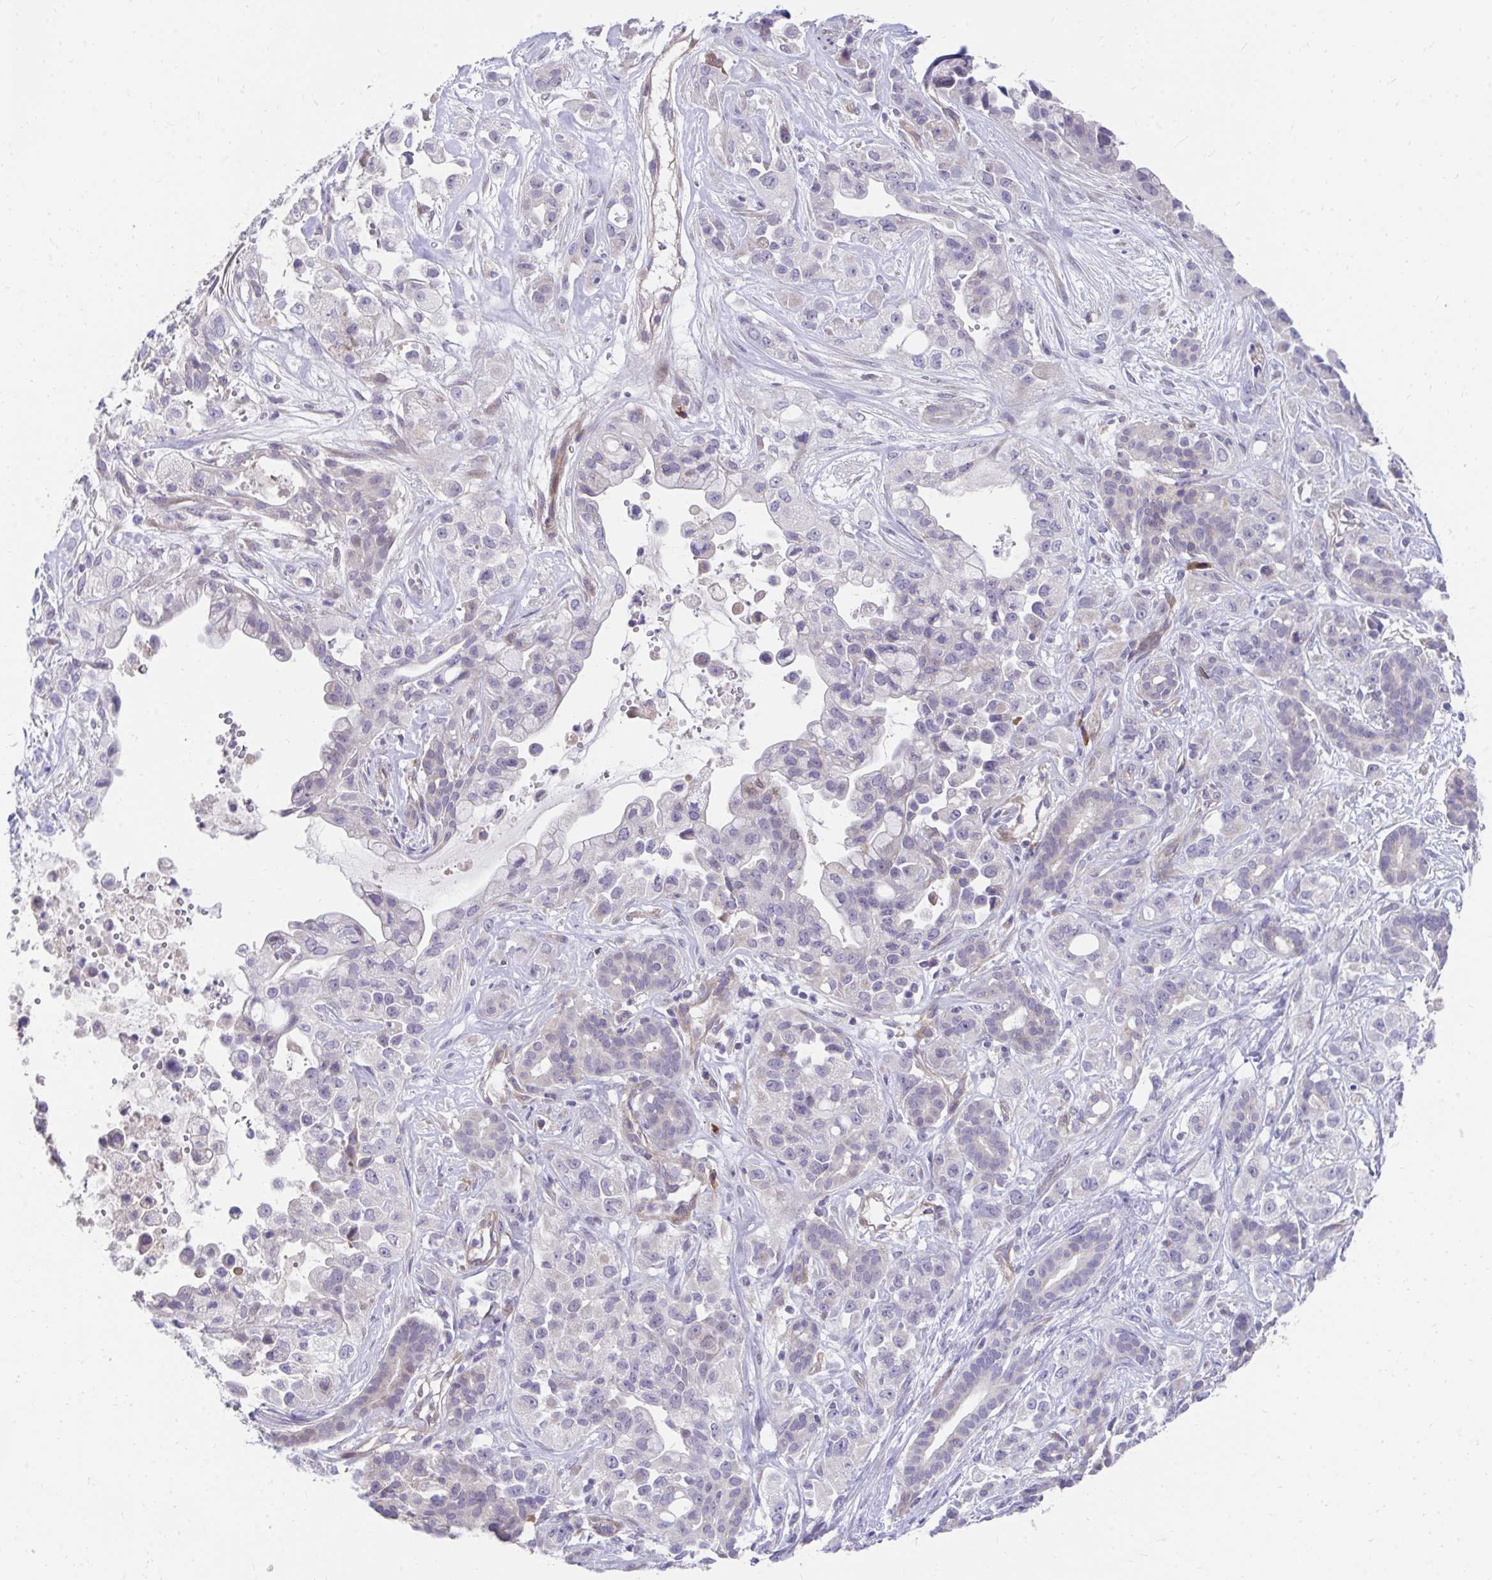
{"staining": {"intensity": "negative", "quantity": "none", "location": "none"}, "tissue": "pancreatic cancer", "cell_type": "Tumor cells", "image_type": "cancer", "snomed": [{"axis": "morphology", "description": "Adenocarcinoma, NOS"}, {"axis": "topography", "description": "Pancreas"}], "caption": "Immunohistochemistry histopathology image of neoplastic tissue: pancreatic cancer (adenocarcinoma) stained with DAB shows no significant protein positivity in tumor cells.", "gene": "SLAMF7", "patient": {"sex": "male", "age": 44}}